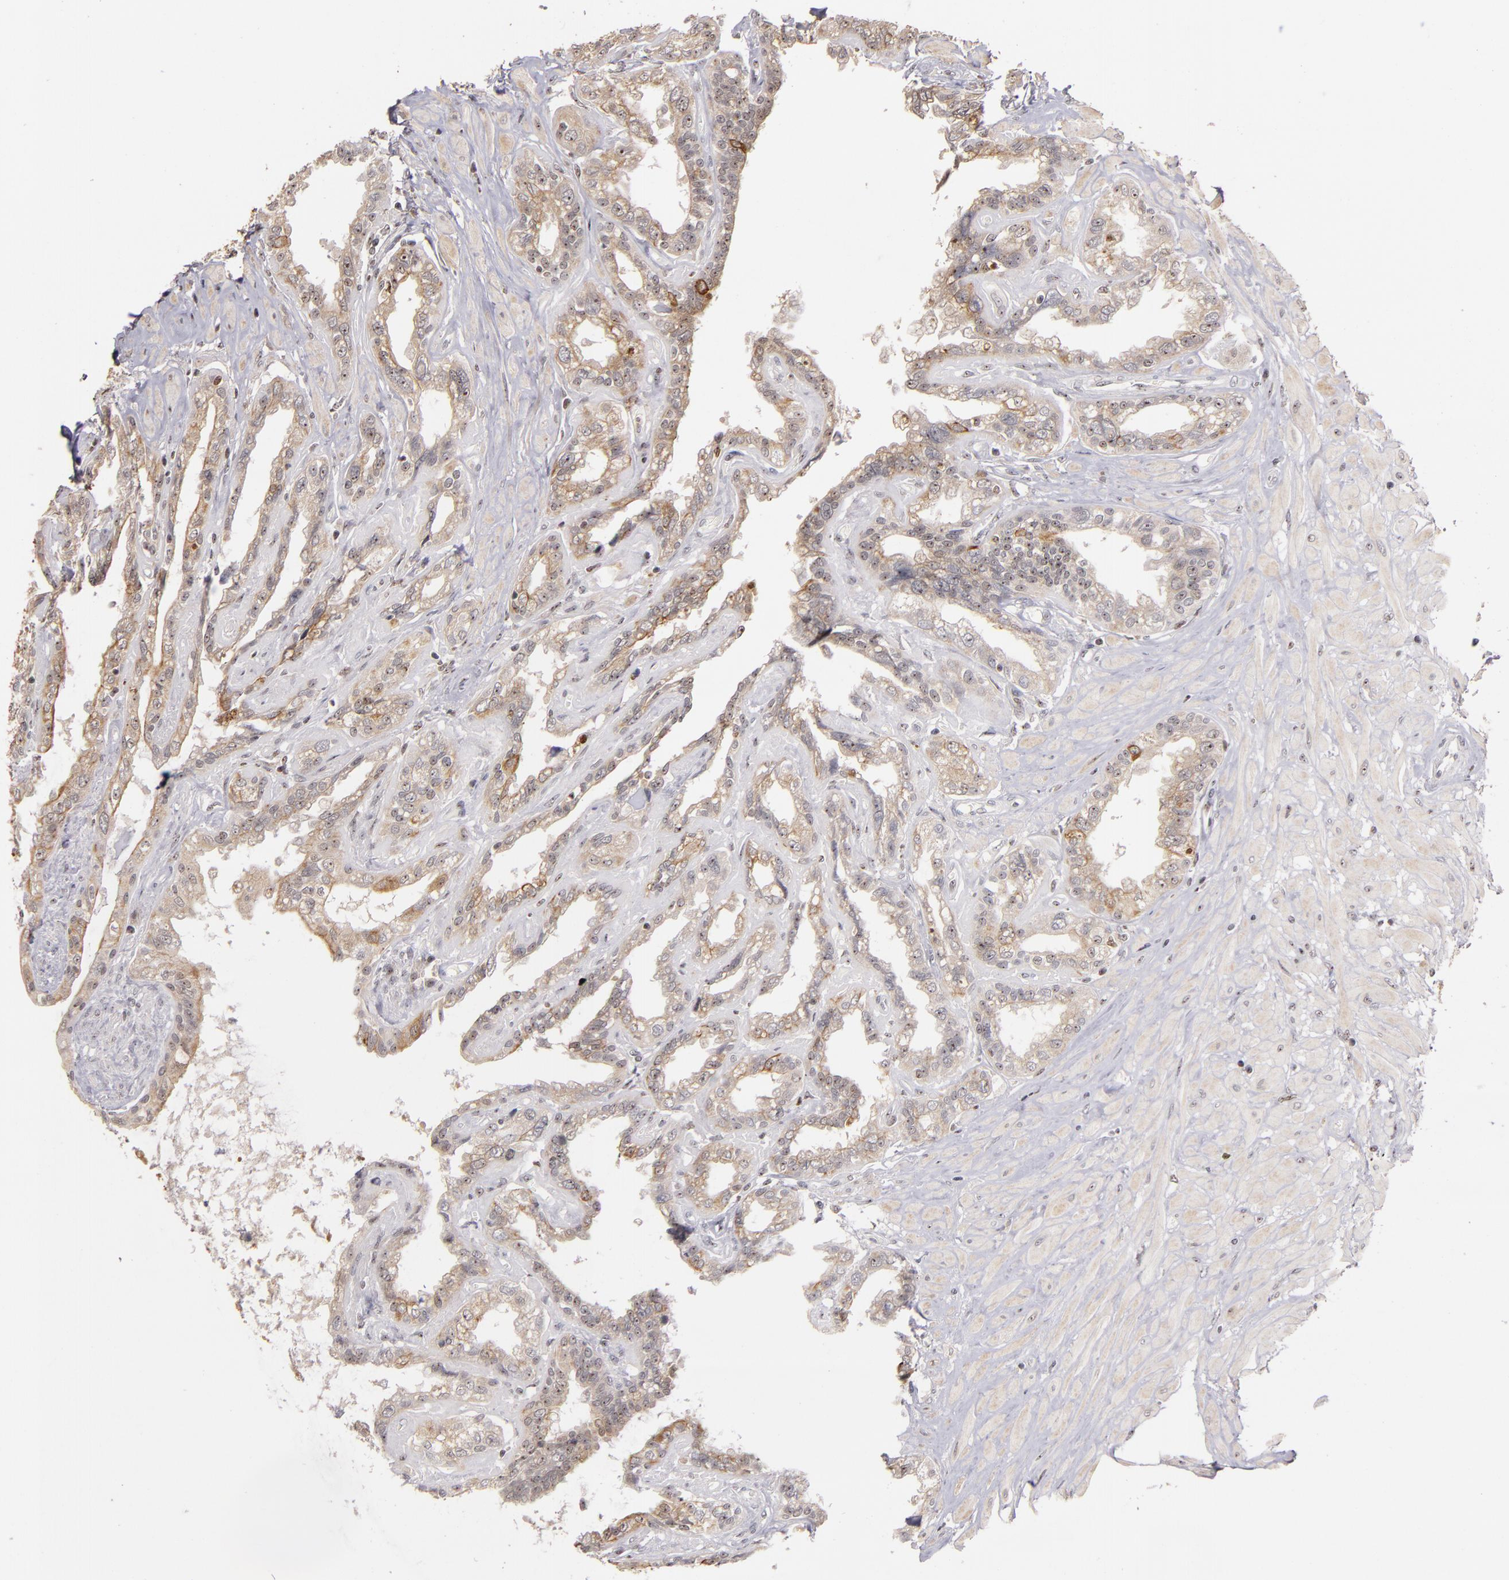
{"staining": {"intensity": "weak", "quantity": ">75%", "location": "cytoplasmic/membranous"}, "tissue": "seminal vesicle", "cell_type": "Glandular cells", "image_type": "normal", "snomed": [{"axis": "morphology", "description": "Normal tissue, NOS"}, {"axis": "morphology", "description": "Inflammation, NOS"}, {"axis": "topography", "description": "Urinary bladder"}, {"axis": "topography", "description": "Prostate"}, {"axis": "topography", "description": "Seminal veicle"}], "caption": "Immunohistochemical staining of normal human seminal vesicle reveals weak cytoplasmic/membranous protein staining in approximately >75% of glandular cells.", "gene": "PCNX4", "patient": {"sex": "male", "age": 82}}